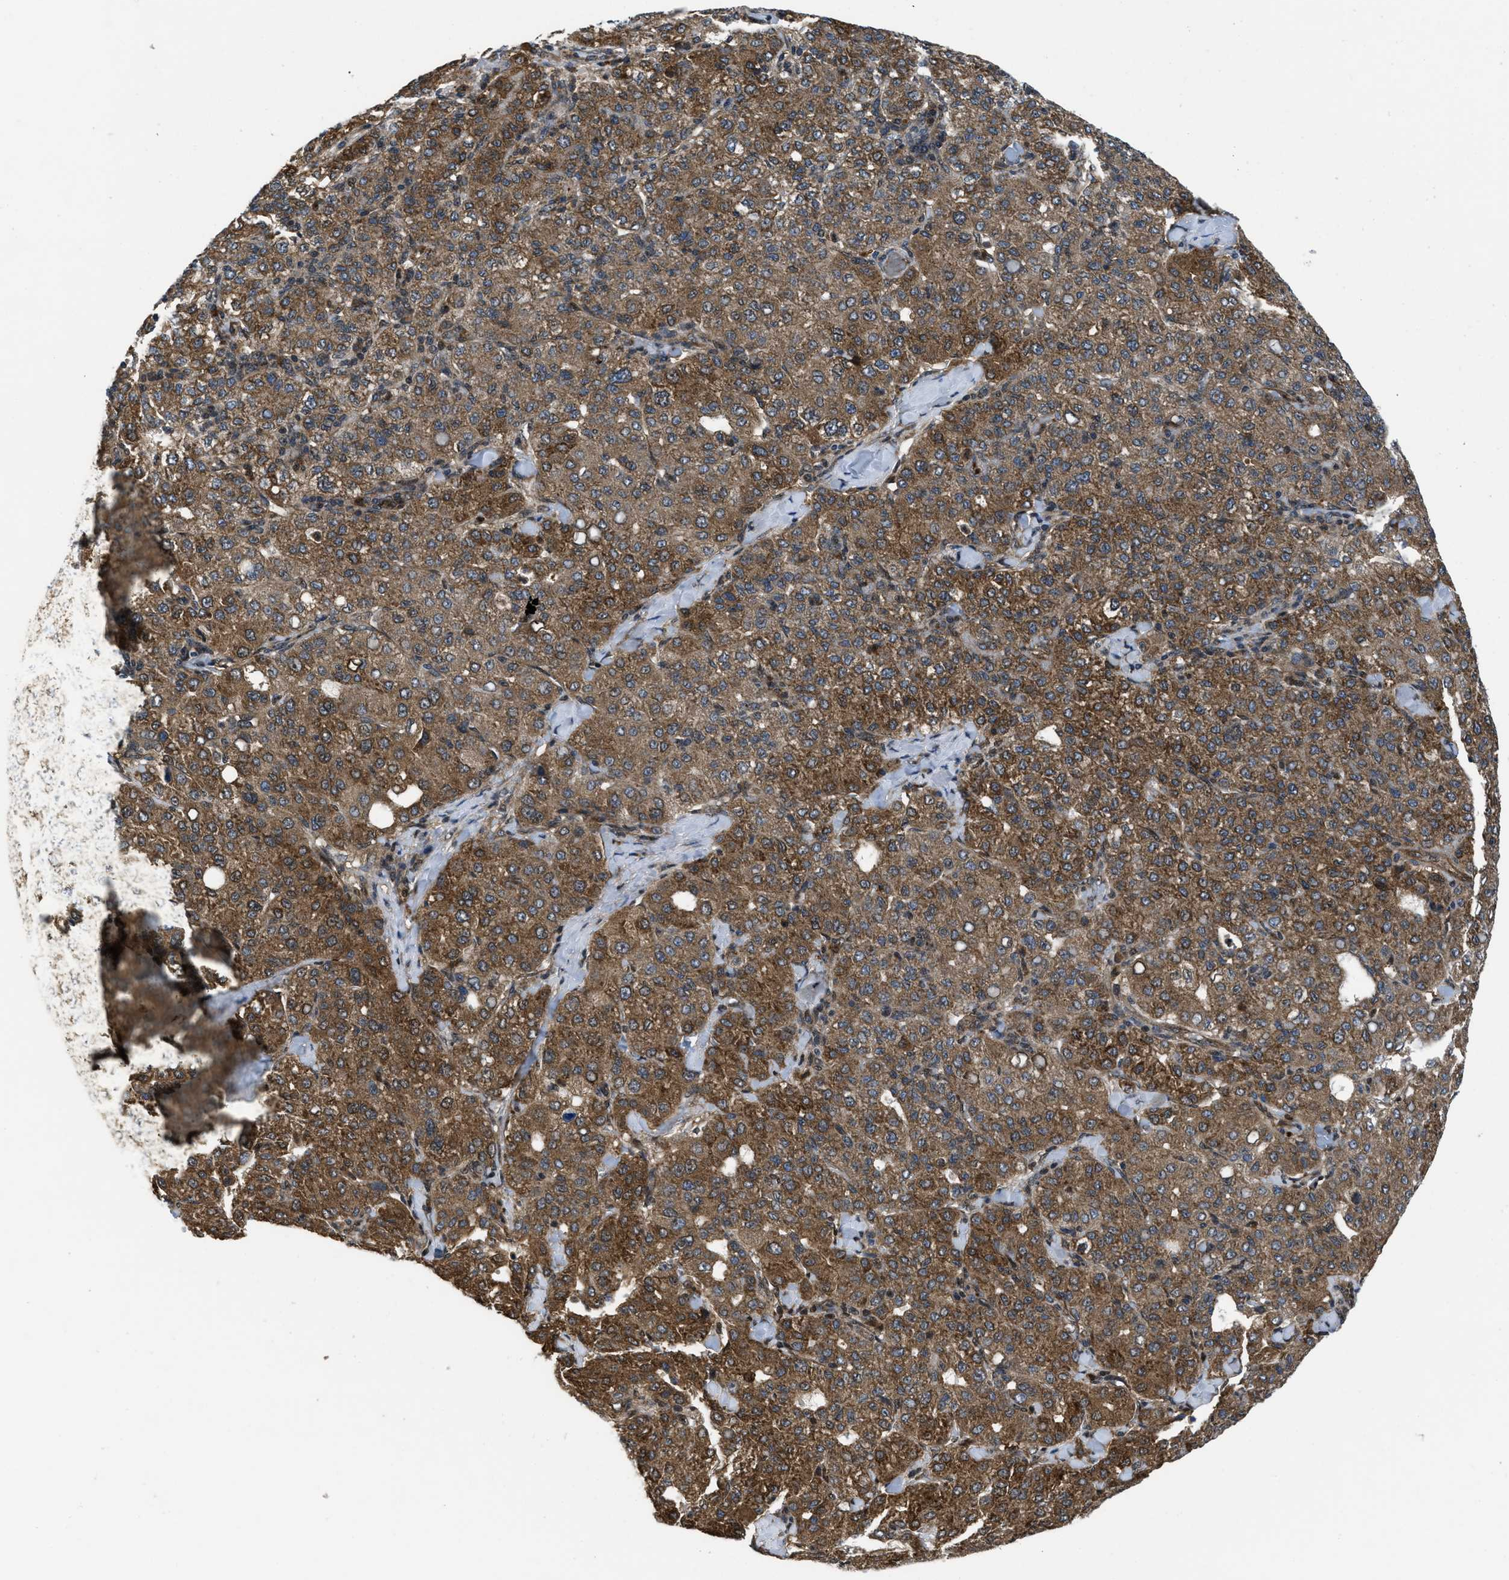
{"staining": {"intensity": "moderate", "quantity": ">75%", "location": "cytoplasmic/membranous"}, "tissue": "liver cancer", "cell_type": "Tumor cells", "image_type": "cancer", "snomed": [{"axis": "morphology", "description": "Carcinoma, Hepatocellular, NOS"}, {"axis": "topography", "description": "Liver"}], "caption": "This is a micrograph of IHC staining of liver cancer, which shows moderate expression in the cytoplasmic/membranous of tumor cells.", "gene": "PPP2CB", "patient": {"sex": "male", "age": 65}}